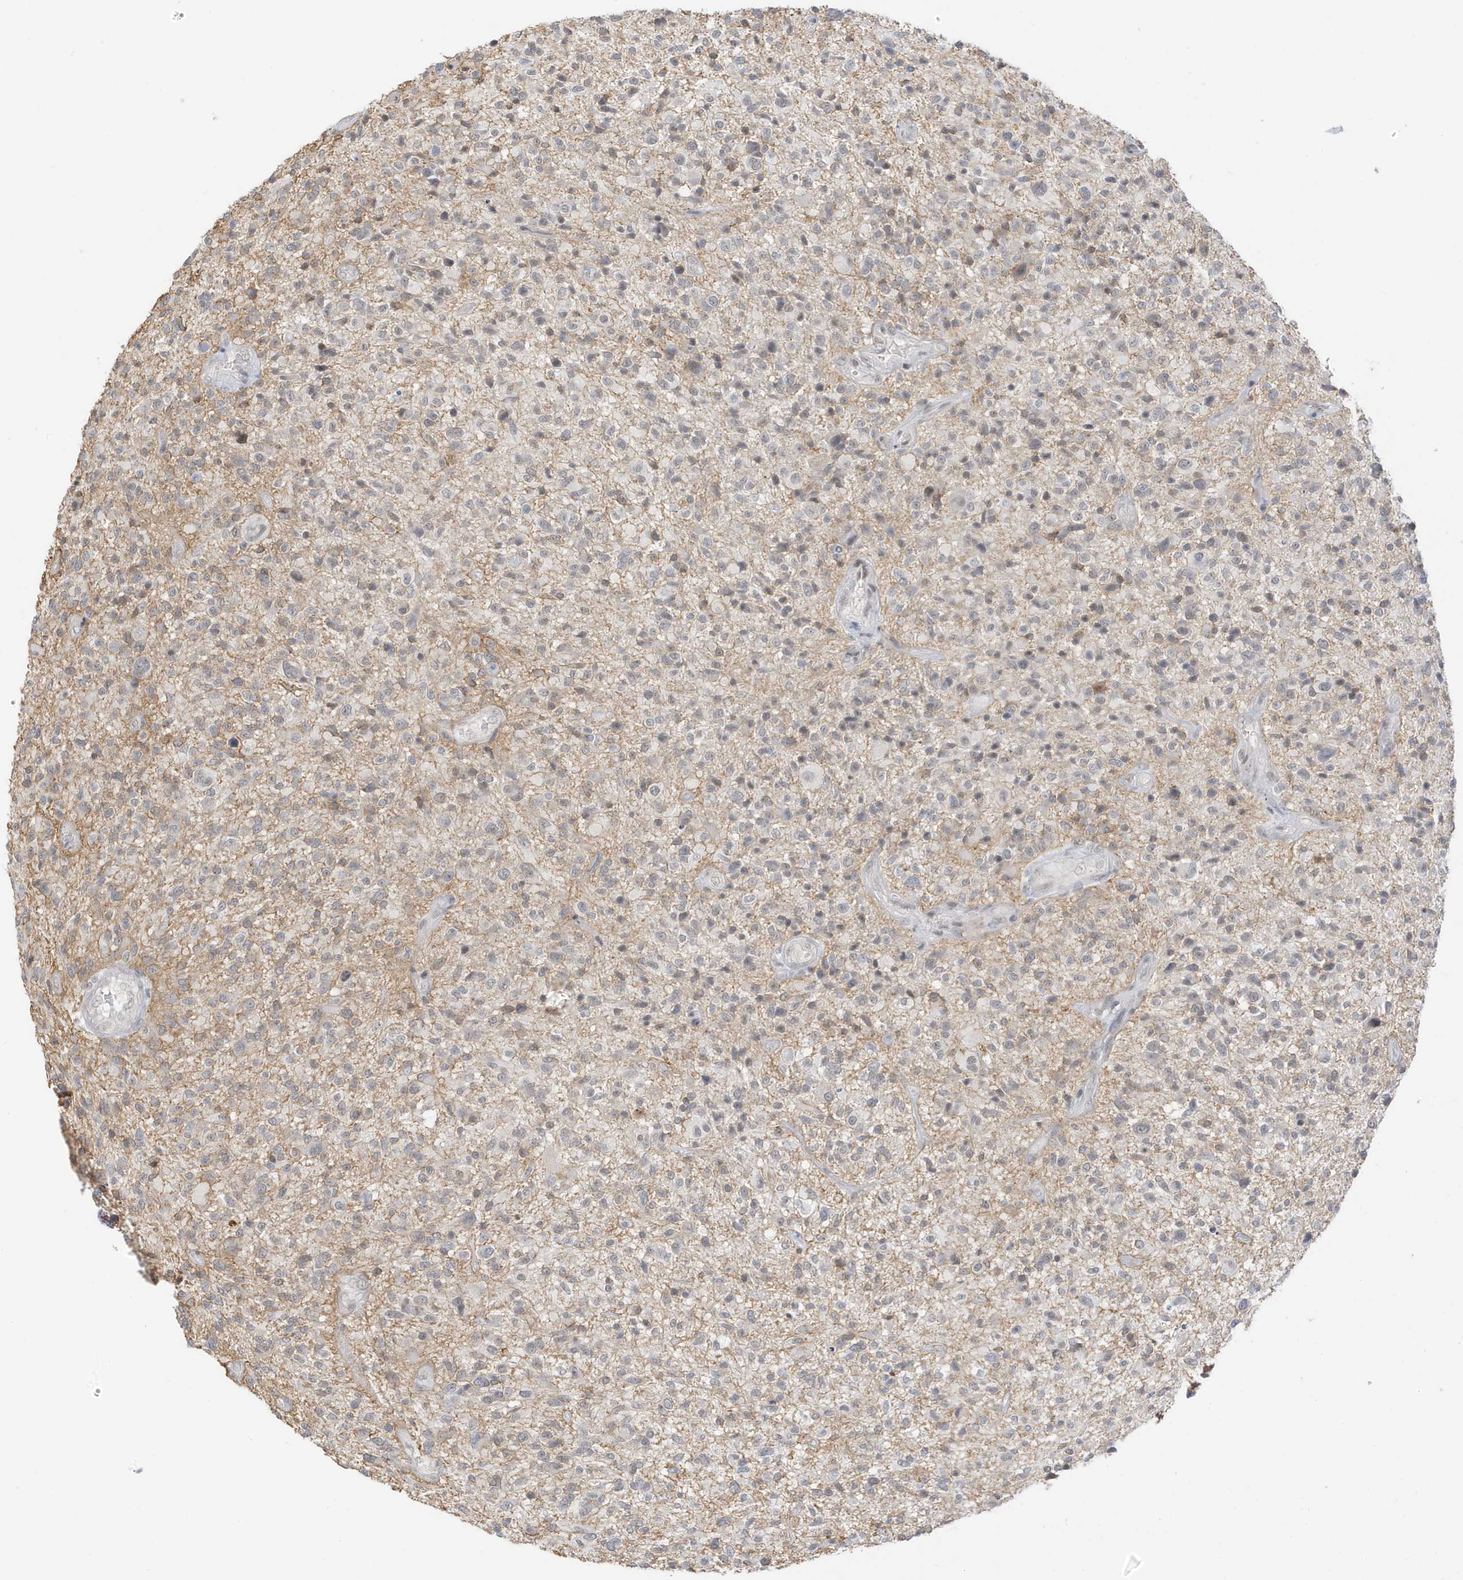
{"staining": {"intensity": "negative", "quantity": "none", "location": "none"}, "tissue": "glioma", "cell_type": "Tumor cells", "image_type": "cancer", "snomed": [{"axis": "morphology", "description": "Glioma, malignant, High grade"}, {"axis": "topography", "description": "Brain"}], "caption": "Immunohistochemical staining of glioma displays no significant expression in tumor cells.", "gene": "MSL3", "patient": {"sex": "male", "age": 47}}